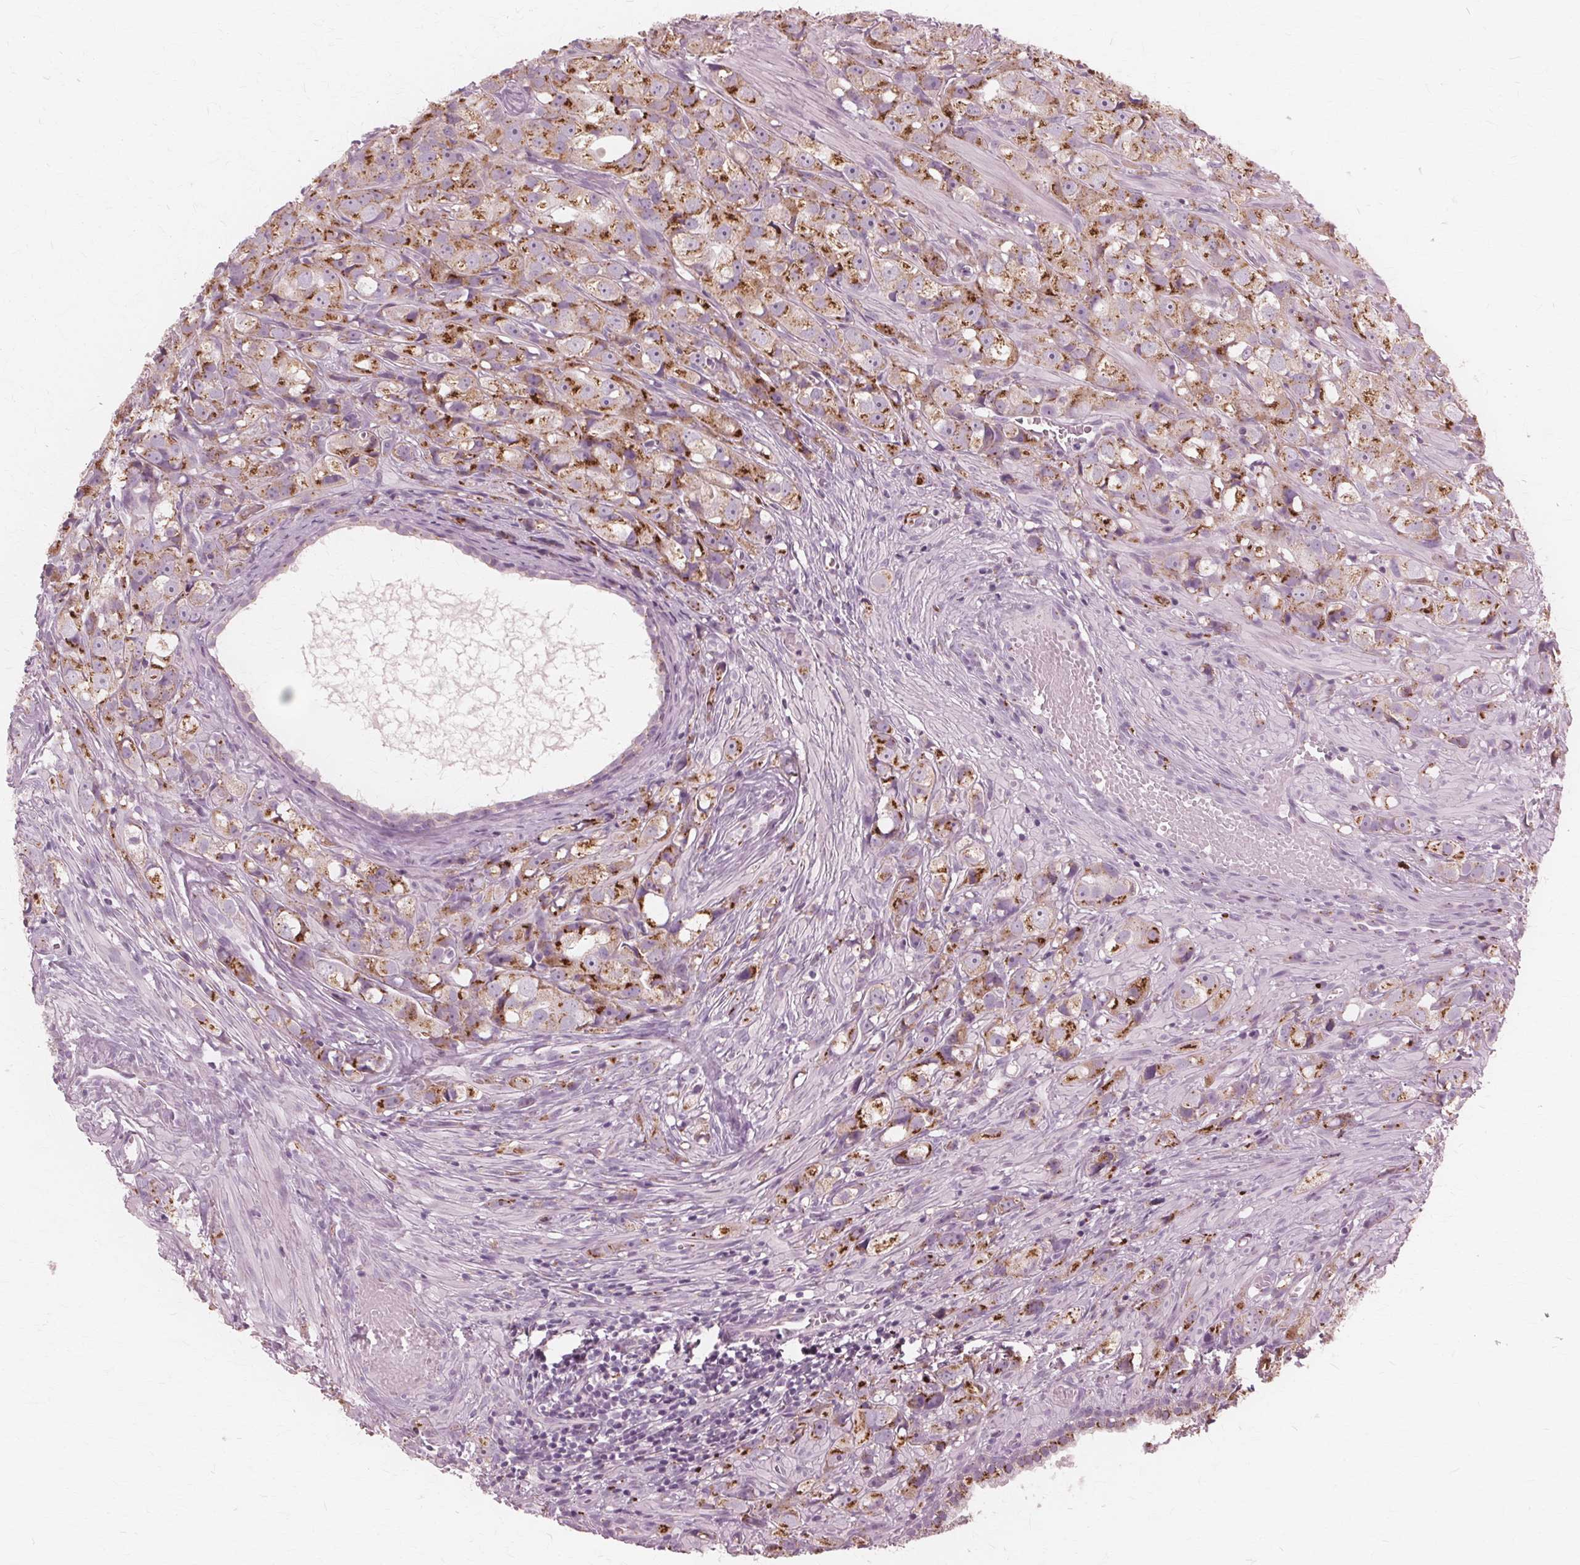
{"staining": {"intensity": "moderate", "quantity": "25%-75%", "location": "cytoplasmic/membranous"}, "tissue": "prostate cancer", "cell_type": "Tumor cells", "image_type": "cancer", "snomed": [{"axis": "morphology", "description": "Adenocarcinoma, High grade"}, {"axis": "topography", "description": "Prostate"}], "caption": "DAB (3,3'-diaminobenzidine) immunohistochemical staining of prostate adenocarcinoma (high-grade) displays moderate cytoplasmic/membranous protein staining in approximately 25%-75% of tumor cells.", "gene": "DNASE2", "patient": {"sex": "male", "age": 75}}